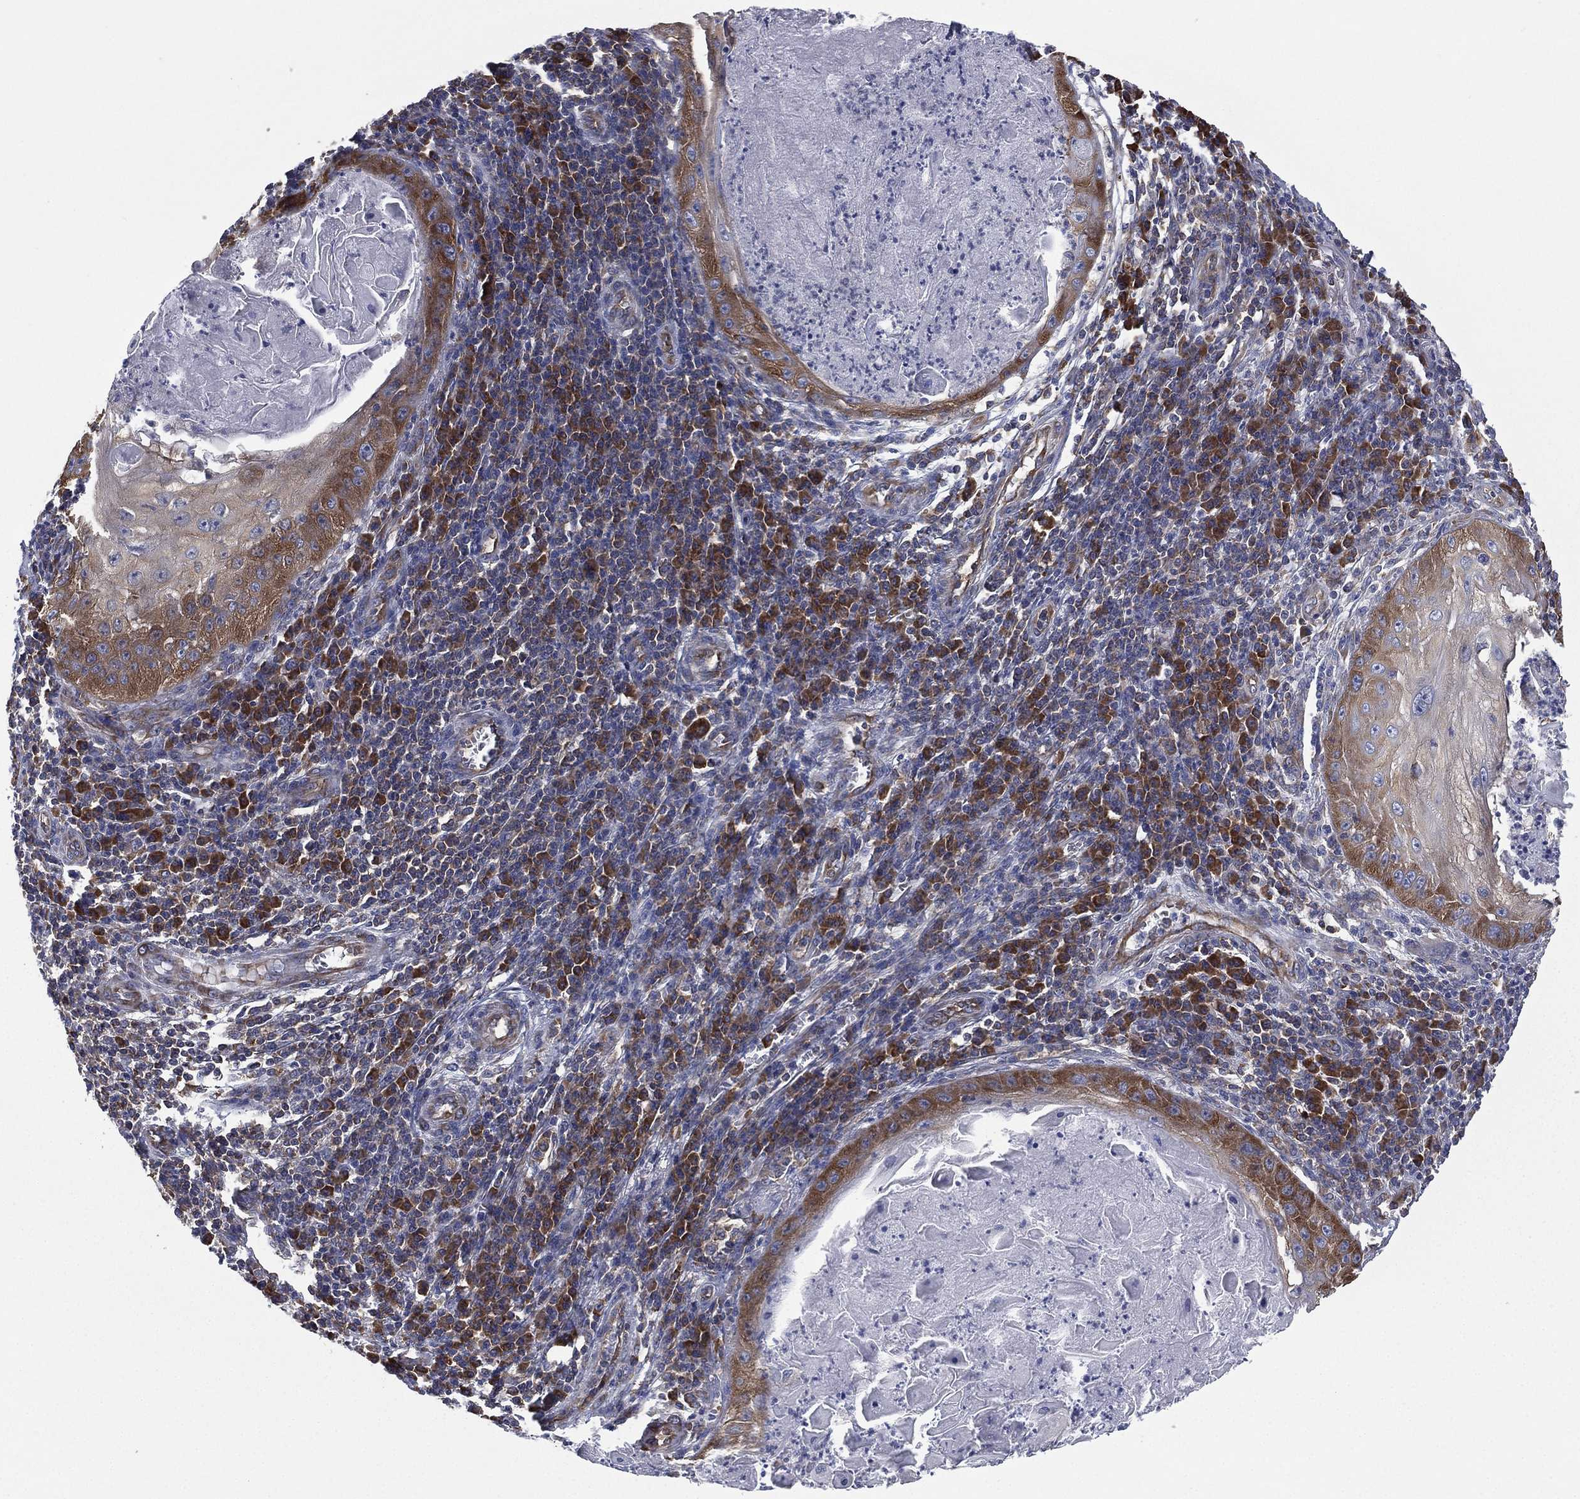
{"staining": {"intensity": "strong", "quantity": "25%-75%", "location": "cytoplasmic/membranous"}, "tissue": "skin cancer", "cell_type": "Tumor cells", "image_type": "cancer", "snomed": [{"axis": "morphology", "description": "Squamous cell carcinoma, NOS"}, {"axis": "topography", "description": "Skin"}], "caption": "Protein expression analysis of human squamous cell carcinoma (skin) reveals strong cytoplasmic/membranous staining in approximately 25%-75% of tumor cells.", "gene": "FARSA", "patient": {"sex": "male", "age": 70}}